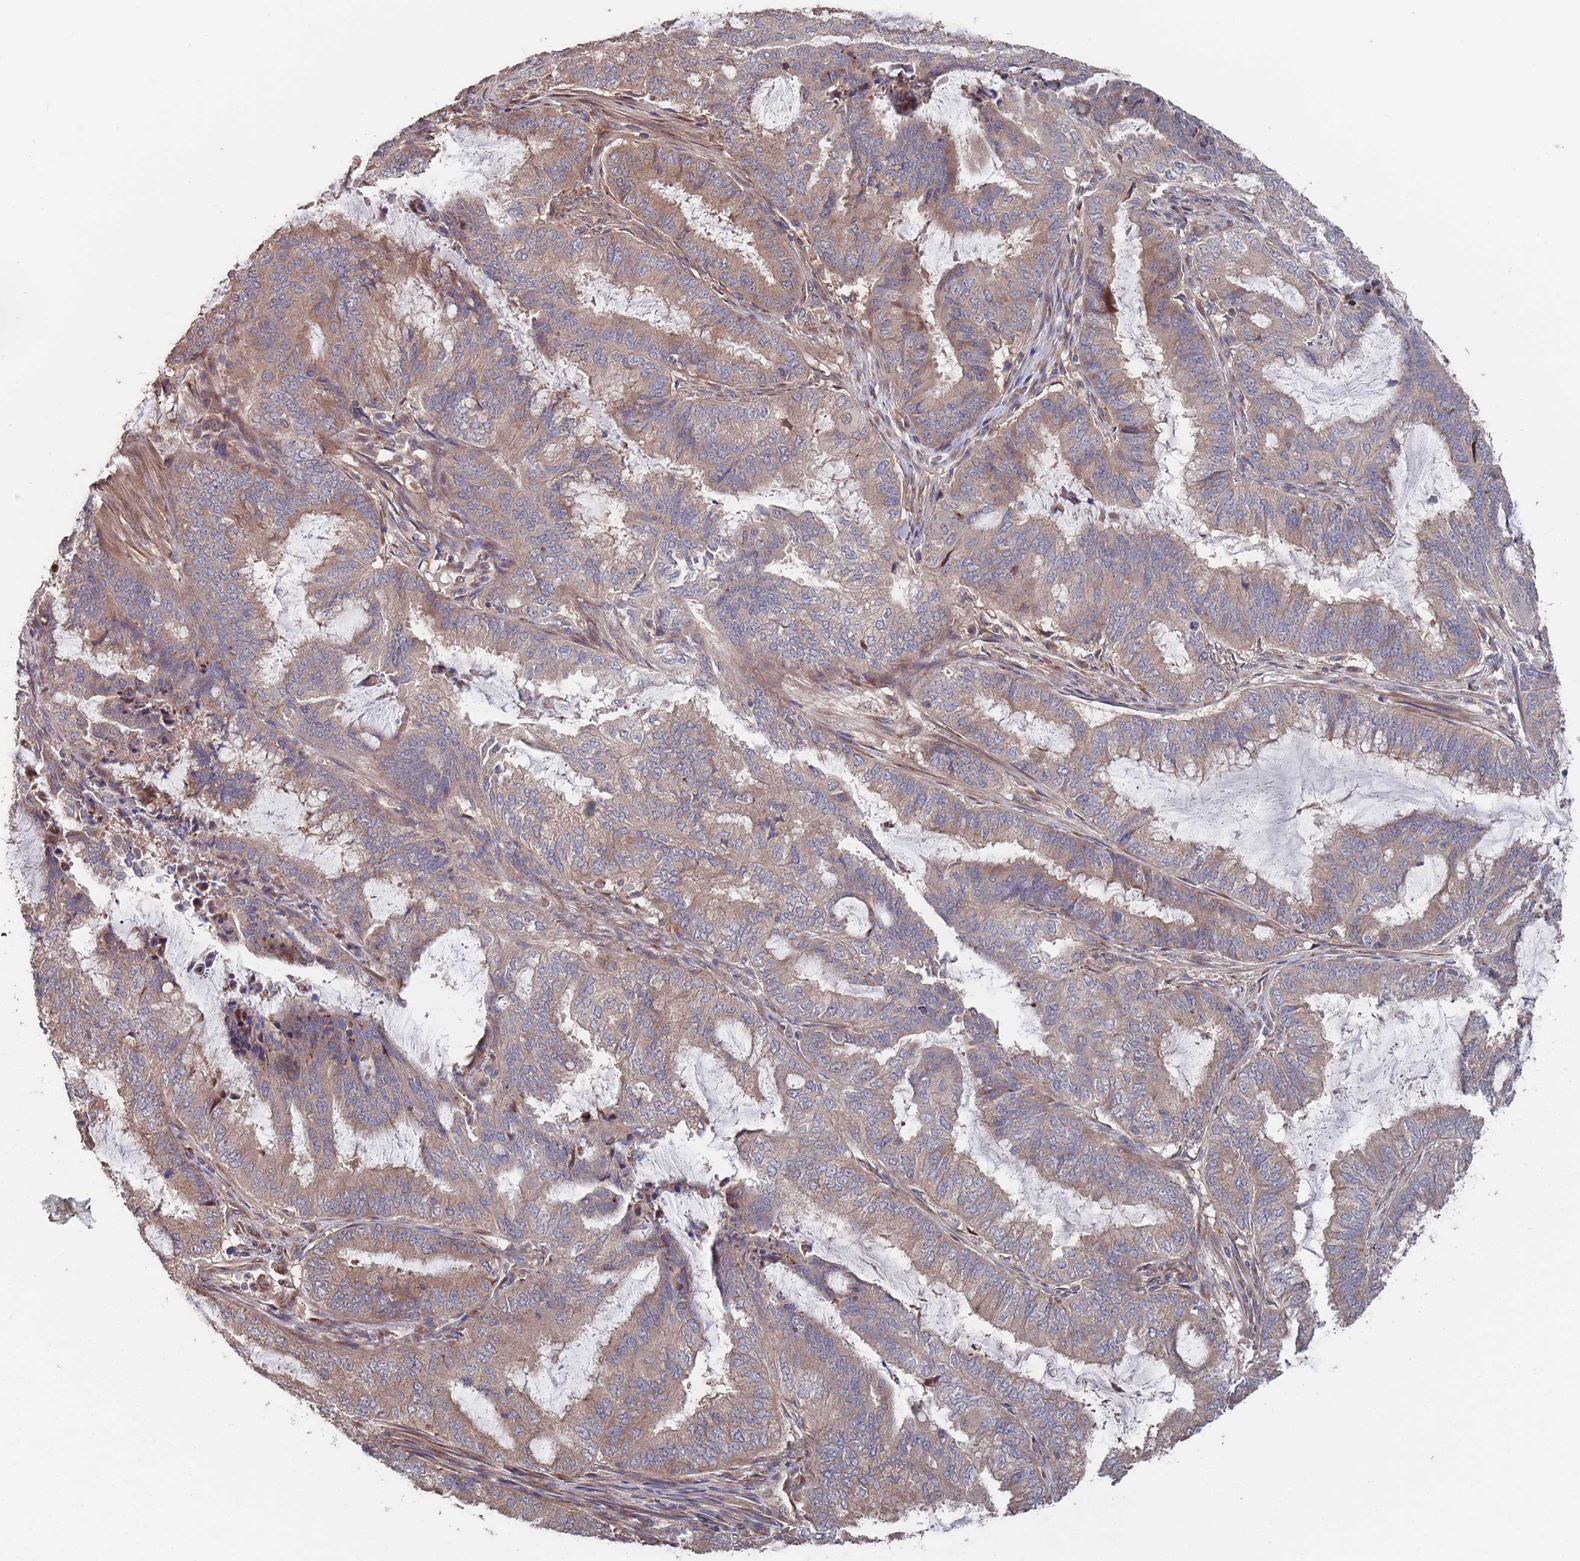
{"staining": {"intensity": "moderate", "quantity": ">75%", "location": "cytoplasmic/membranous"}, "tissue": "endometrial cancer", "cell_type": "Tumor cells", "image_type": "cancer", "snomed": [{"axis": "morphology", "description": "Adenocarcinoma, NOS"}, {"axis": "topography", "description": "Endometrium"}], "caption": "Immunohistochemistry (IHC) (DAB) staining of human endometrial cancer (adenocarcinoma) shows moderate cytoplasmic/membranous protein staining in about >75% of tumor cells.", "gene": "UNC45A", "patient": {"sex": "female", "age": 51}}